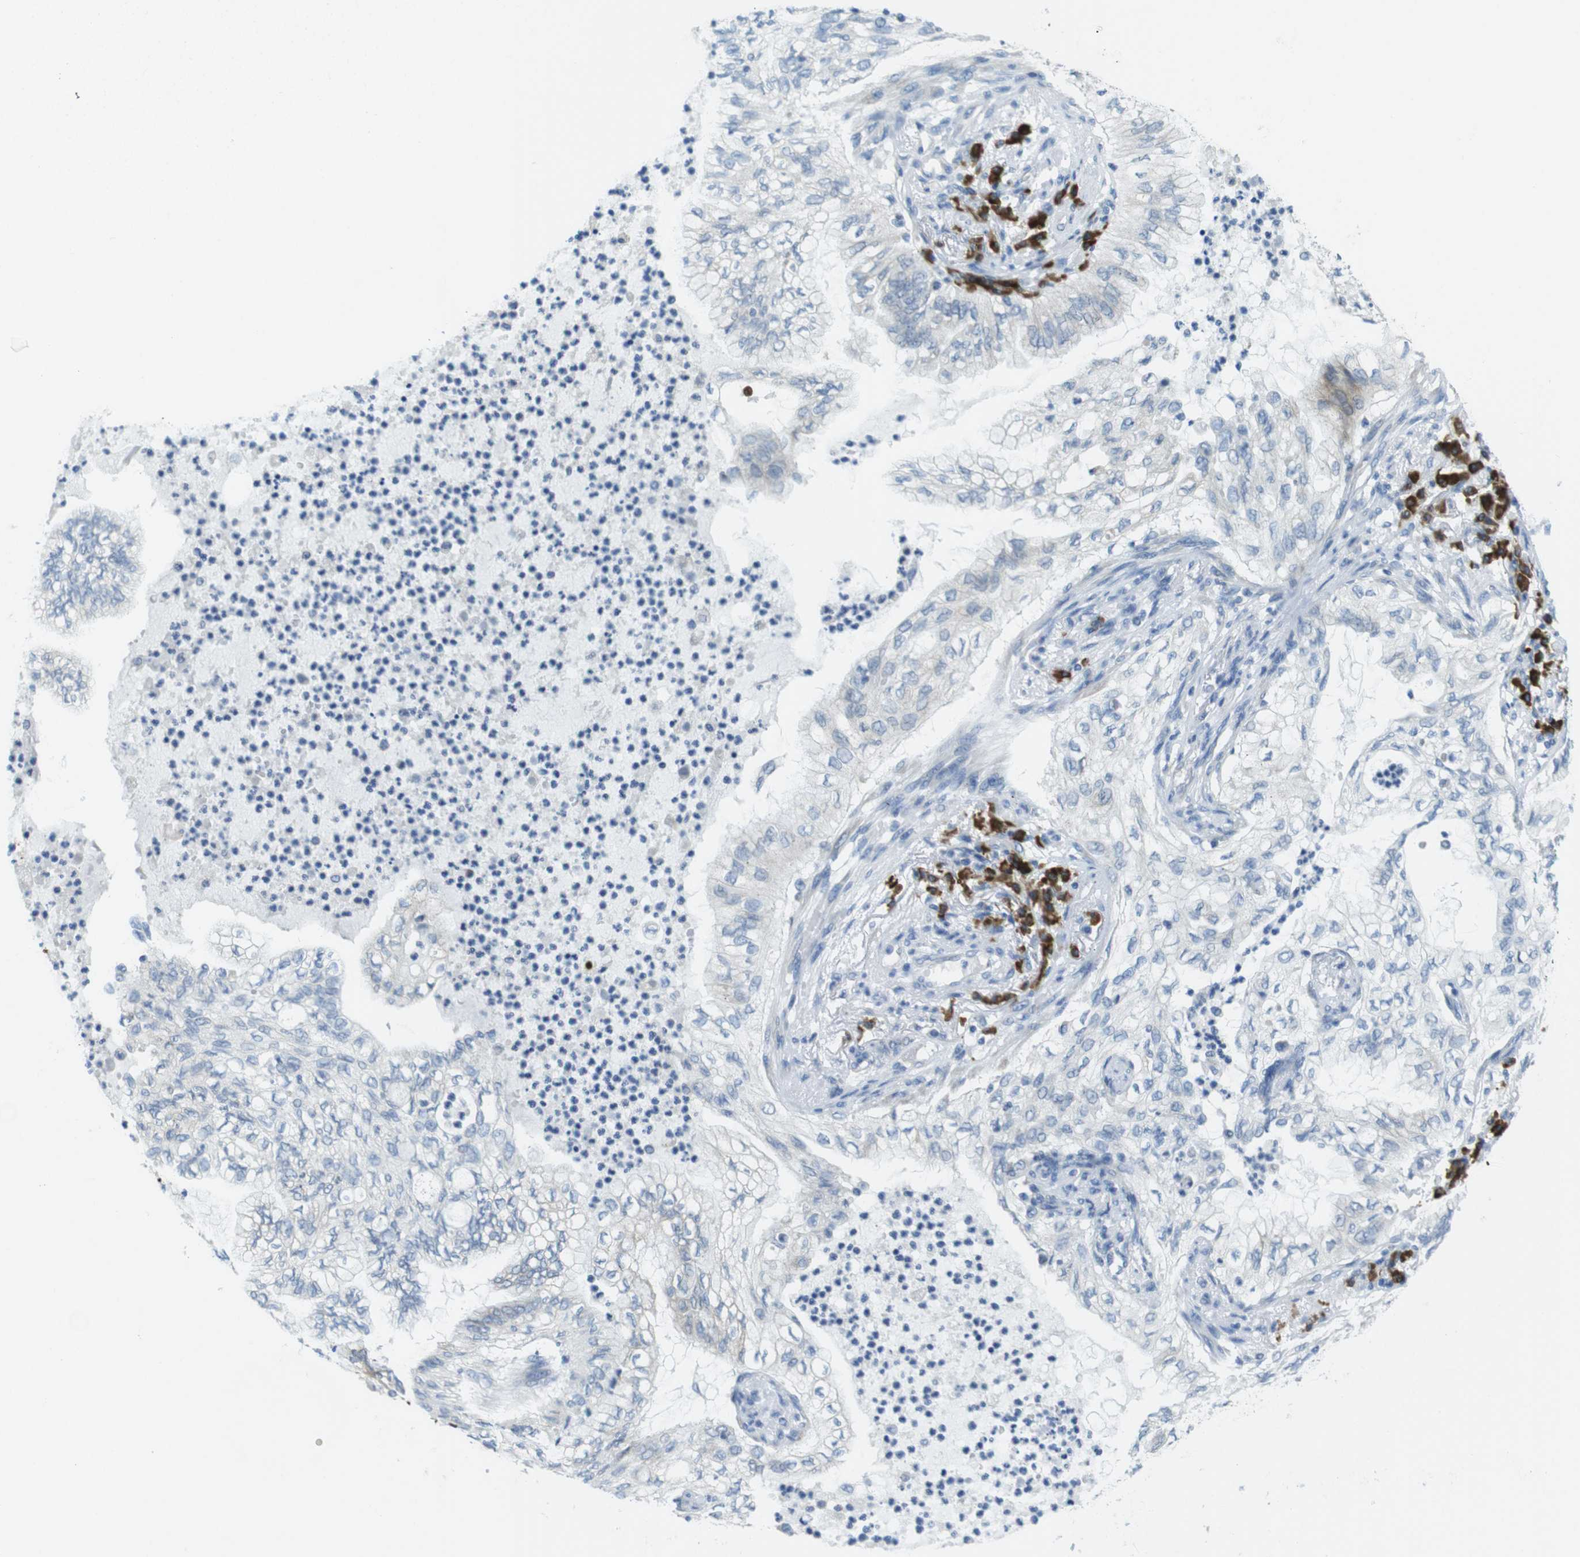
{"staining": {"intensity": "weak", "quantity": "<25%", "location": "cytoplasmic/membranous"}, "tissue": "lung cancer", "cell_type": "Tumor cells", "image_type": "cancer", "snomed": [{"axis": "morphology", "description": "Normal tissue, NOS"}, {"axis": "morphology", "description": "Adenocarcinoma, NOS"}, {"axis": "topography", "description": "Bronchus"}, {"axis": "topography", "description": "Lung"}], "caption": "An immunohistochemistry (IHC) micrograph of lung cancer (adenocarcinoma) is shown. There is no staining in tumor cells of lung cancer (adenocarcinoma). (DAB (3,3'-diaminobenzidine) immunohistochemistry visualized using brightfield microscopy, high magnification).", "gene": "CLPTM1L", "patient": {"sex": "female", "age": 70}}